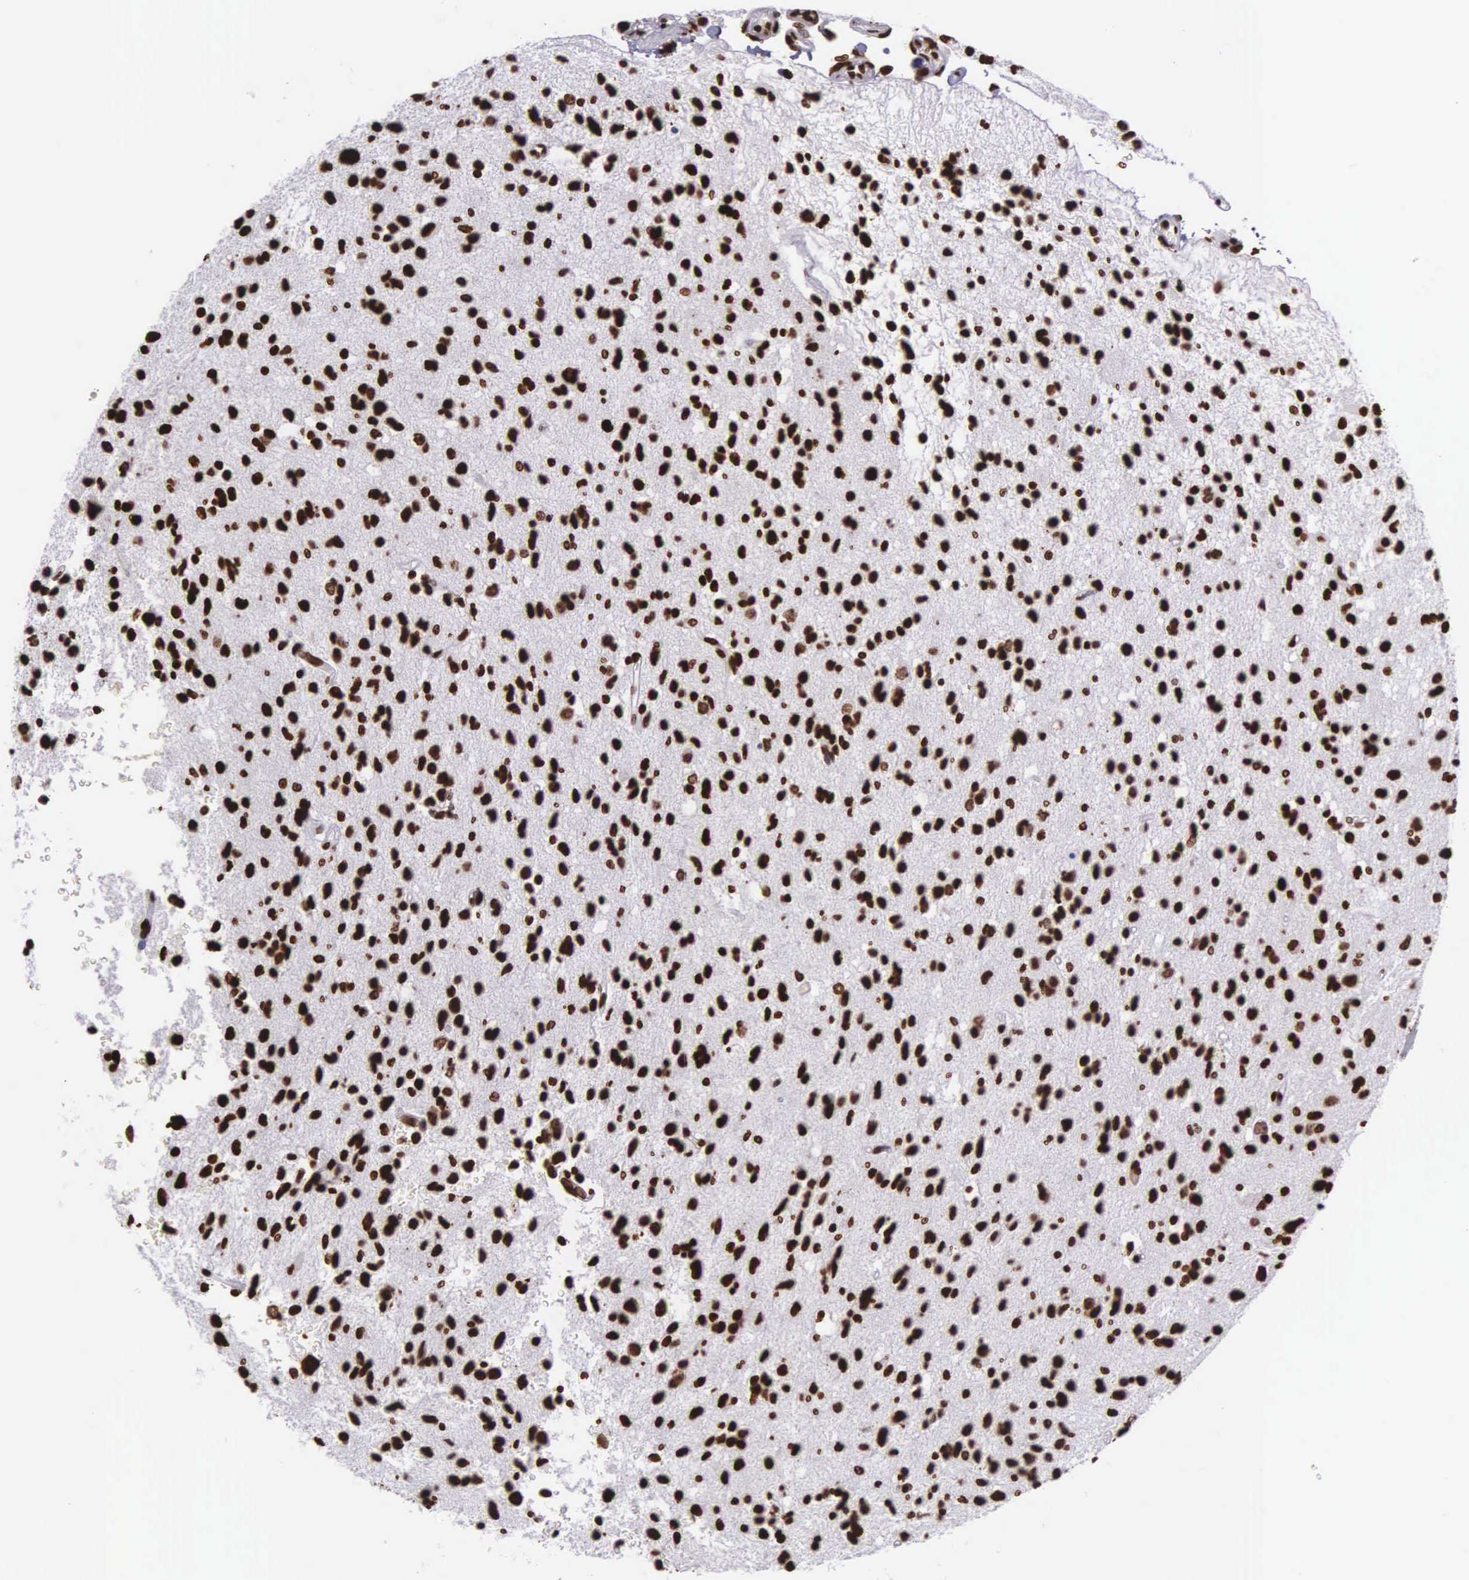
{"staining": {"intensity": "strong", "quantity": ">75%", "location": "nuclear"}, "tissue": "glioma", "cell_type": "Tumor cells", "image_type": "cancer", "snomed": [{"axis": "morphology", "description": "Glioma, malignant, Low grade"}, {"axis": "topography", "description": "Brain"}], "caption": "Brown immunohistochemical staining in malignant low-grade glioma reveals strong nuclear expression in approximately >75% of tumor cells.", "gene": "H1-0", "patient": {"sex": "female", "age": 46}}